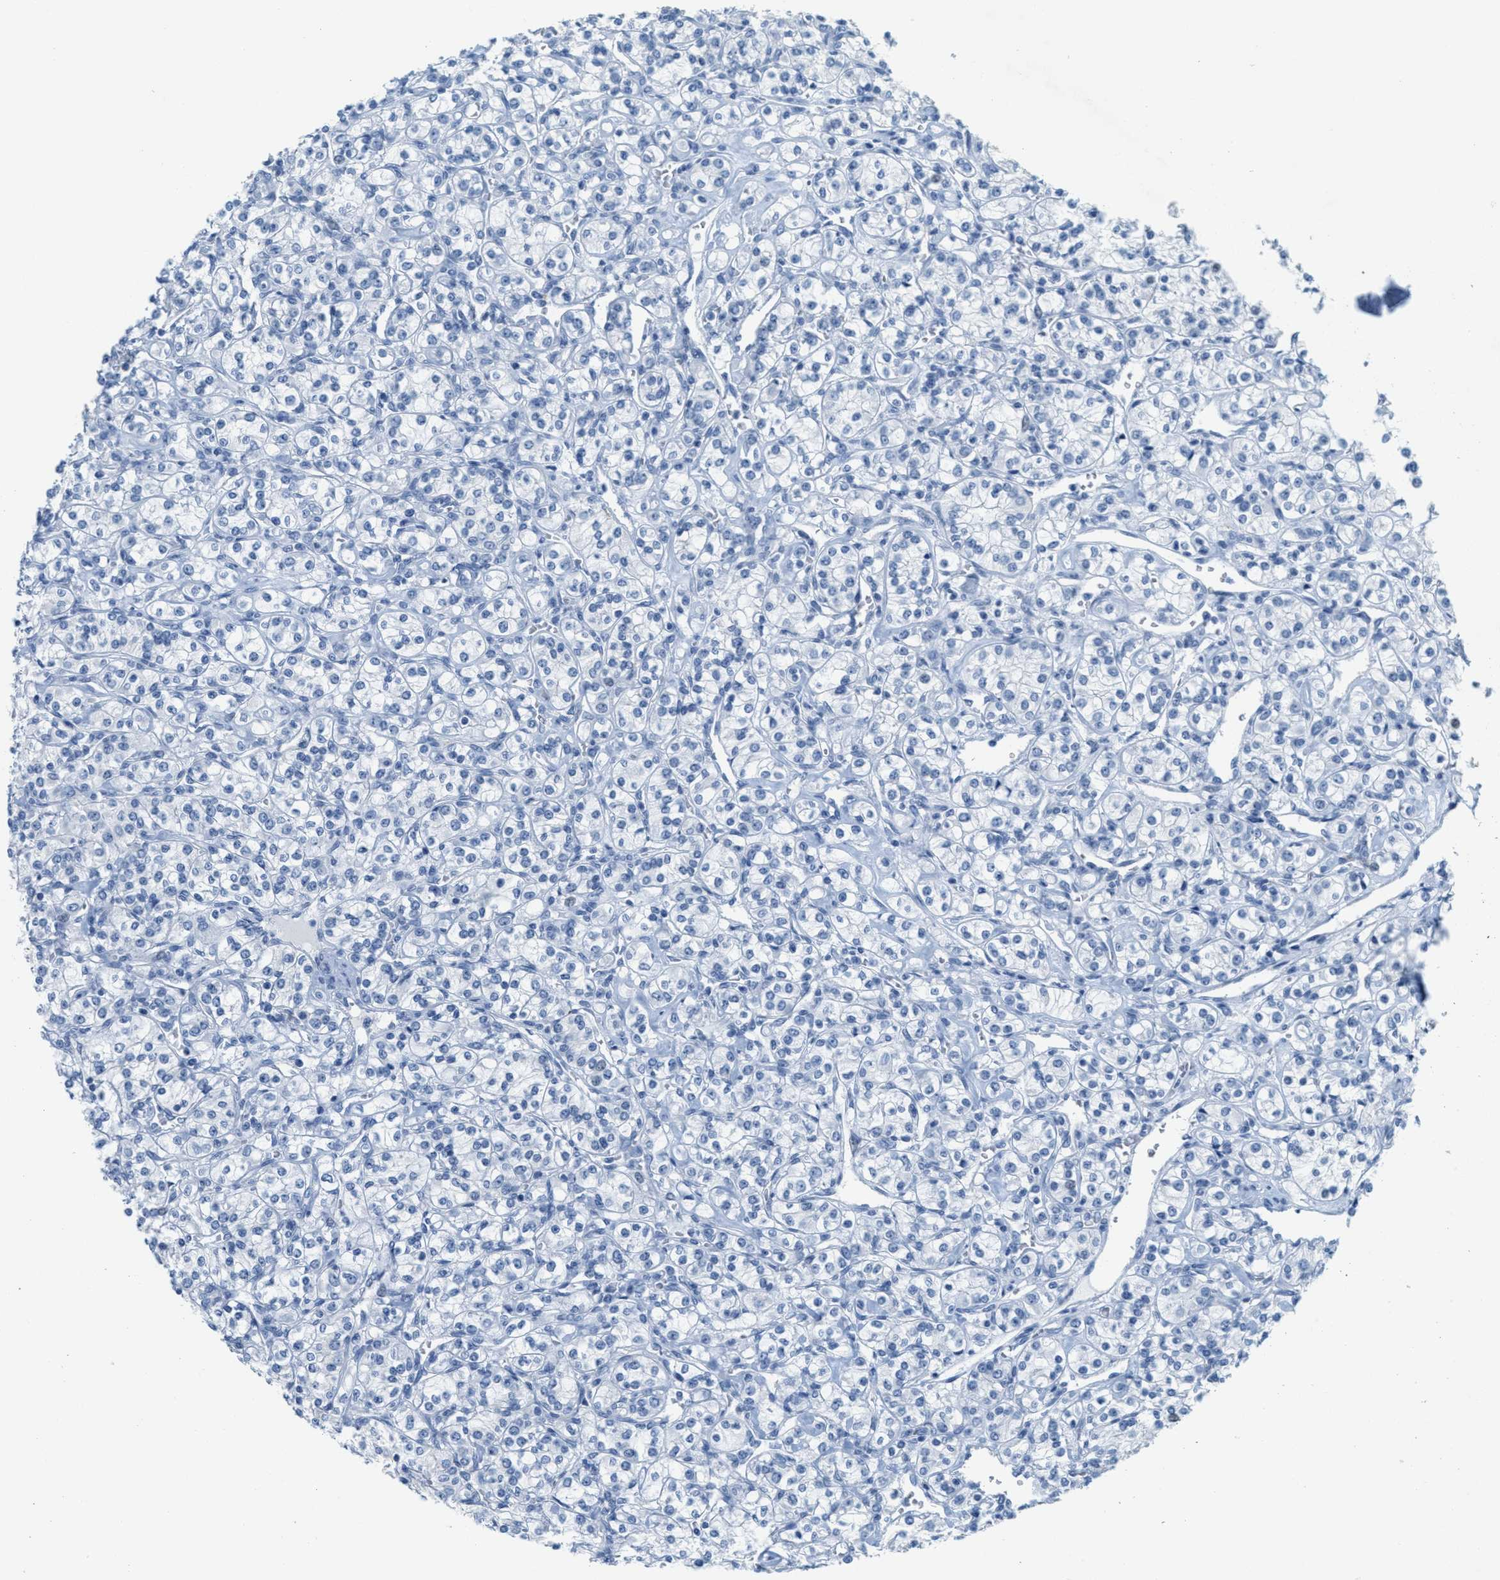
{"staining": {"intensity": "negative", "quantity": "none", "location": "none"}, "tissue": "renal cancer", "cell_type": "Tumor cells", "image_type": "cancer", "snomed": [{"axis": "morphology", "description": "Adenocarcinoma, NOS"}, {"axis": "topography", "description": "Kidney"}], "caption": "This image is of renal cancer (adenocarcinoma) stained with immunohistochemistry (IHC) to label a protein in brown with the nuclei are counter-stained blue. There is no expression in tumor cells. (Immunohistochemistry, brightfield microscopy, high magnification).", "gene": "GPM6A", "patient": {"sex": "male", "age": 77}}